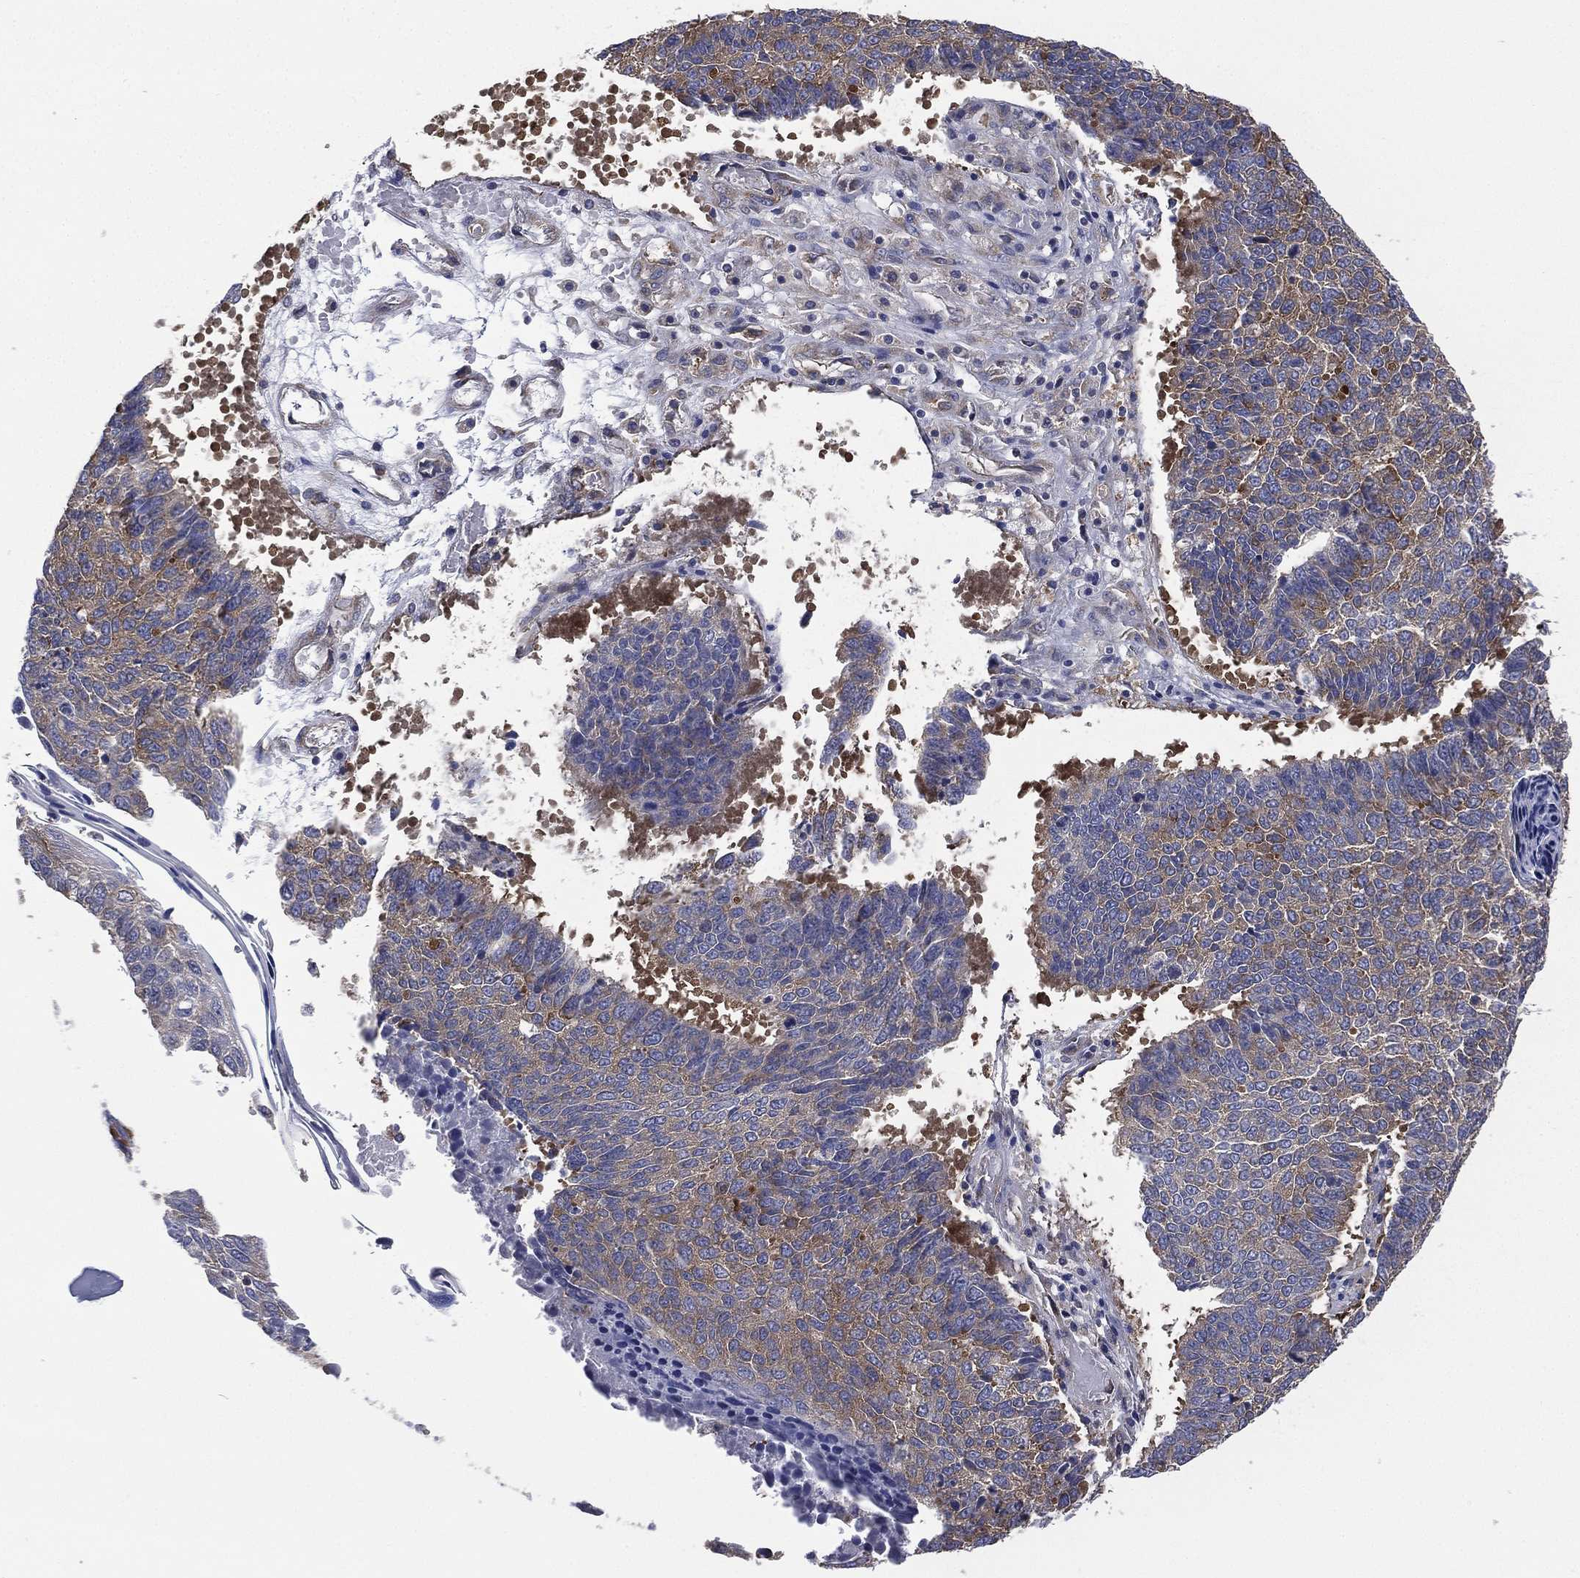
{"staining": {"intensity": "weak", "quantity": "25%-75%", "location": "cytoplasmic/membranous"}, "tissue": "lung cancer", "cell_type": "Tumor cells", "image_type": "cancer", "snomed": [{"axis": "morphology", "description": "Squamous cell carcinoma, NOS"}, {"axis": "topography", "description": "Lung"}], "caption": "The immunohistochemical stain shows weak cytoplasmic/membranous positivity in tumor cells of lung squamous cell carcinoma tissue. The staining was performed using DAB (3,3'-diaminobenzidine), with brown indicating positive protein expression. Nuclei are stained blue with hematoxylin.", "gene": "FARSA", "patient": {"sex": "male", "age": 73}}